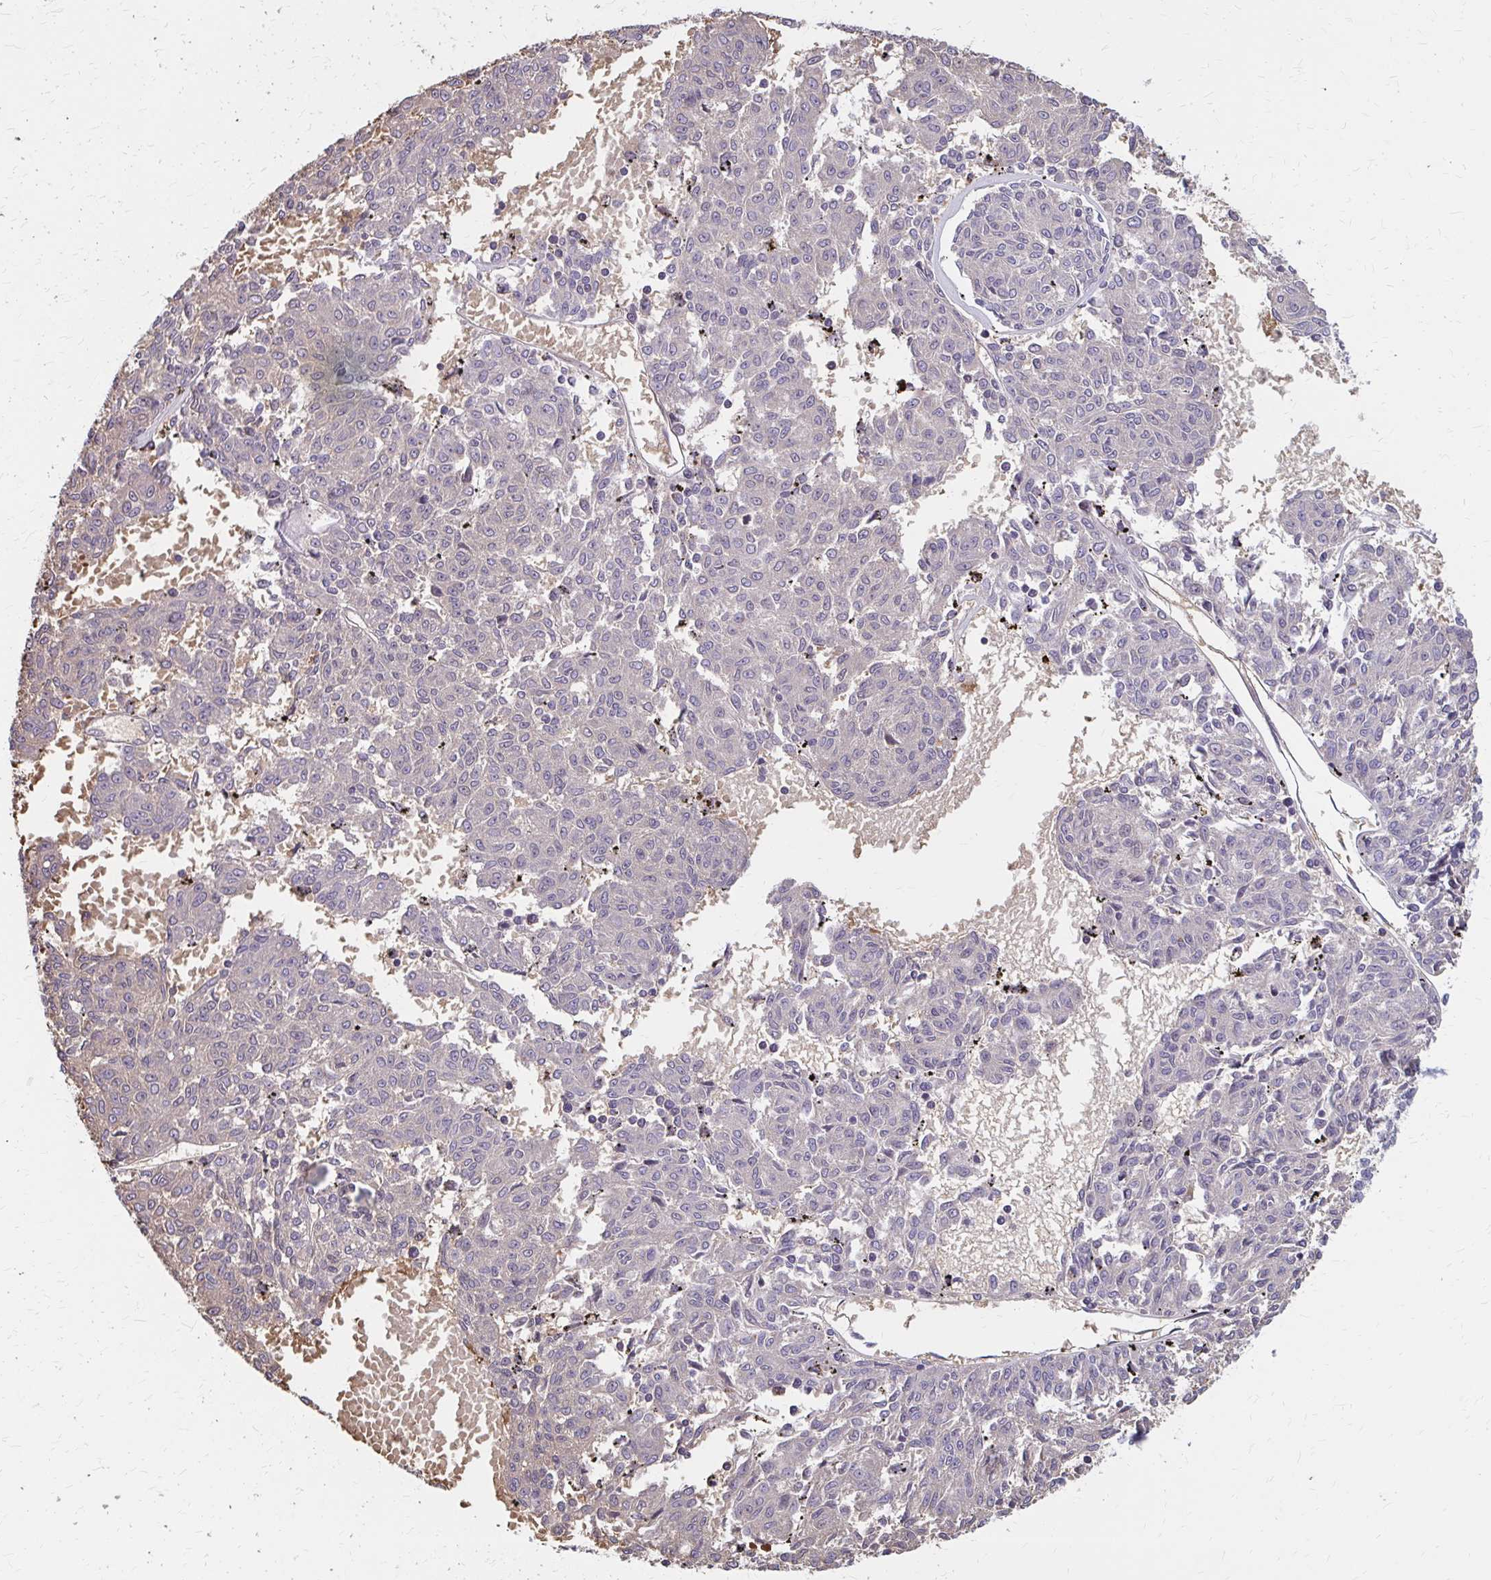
{"staining": {"intensity": "negative", "quantity": "none", "location": "none"}, "tissue": "melanoma", "cell_type": "Tumor cells", "image_type": "cancer", "snomed": [{"axis": "morphology", "description": "Malignant melanoma, NOS"}, {"axis": "topography", "description": "Skin"}], "caption": "This is a image of immunohistochemistry staining of malignant melanoma, which shows no positivity in tumor cells. (Immunohistochemistry, brightfield microscopy, high magnification).", "gene": "IFI44L", "patient": {"sex": "female", "age": 72}}